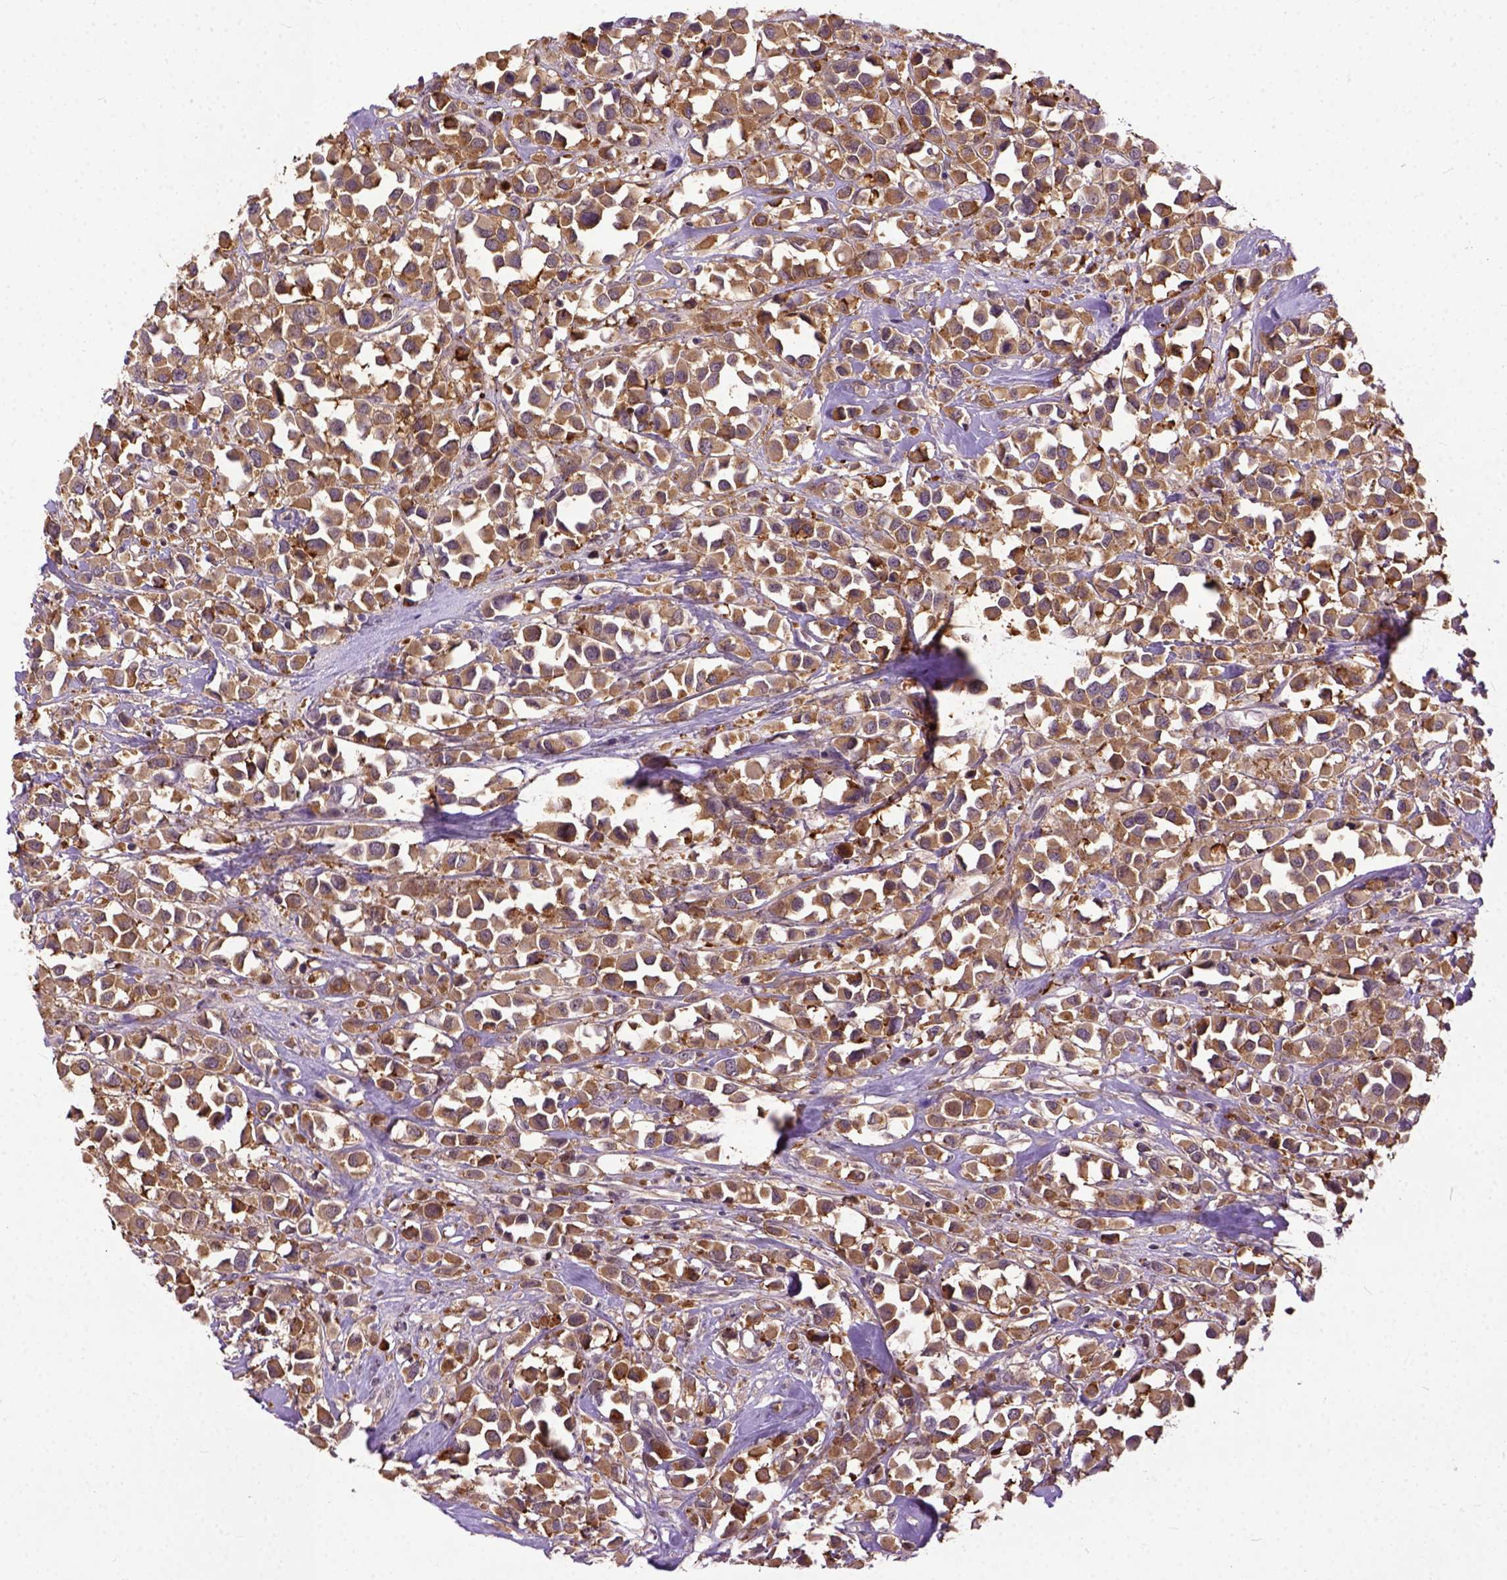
{"staining": {"intensity": "moderate", "quantity": ">75%", "location": "cytoplasmic/membranous"}, "tissue": "breast cancer", "cell_type": "Tumor cells", "image_type": "cancer", "snomed": [{"axis": "morphology", "description": "Duct carcinoma"}, {"axis": "topography", "description": "Breast"}], "caption": "Intraductal carcinoma (breast) tissue exhibits moderate cytoplasmic/membranous staining in about >75% of tumor cells Using DAB (brown) and hematoxylin (blue) stains, captured at high magnification using brightfield microscopy.", "gene": "CPNE1", "patient": {"sex": "female", "age": 61}}